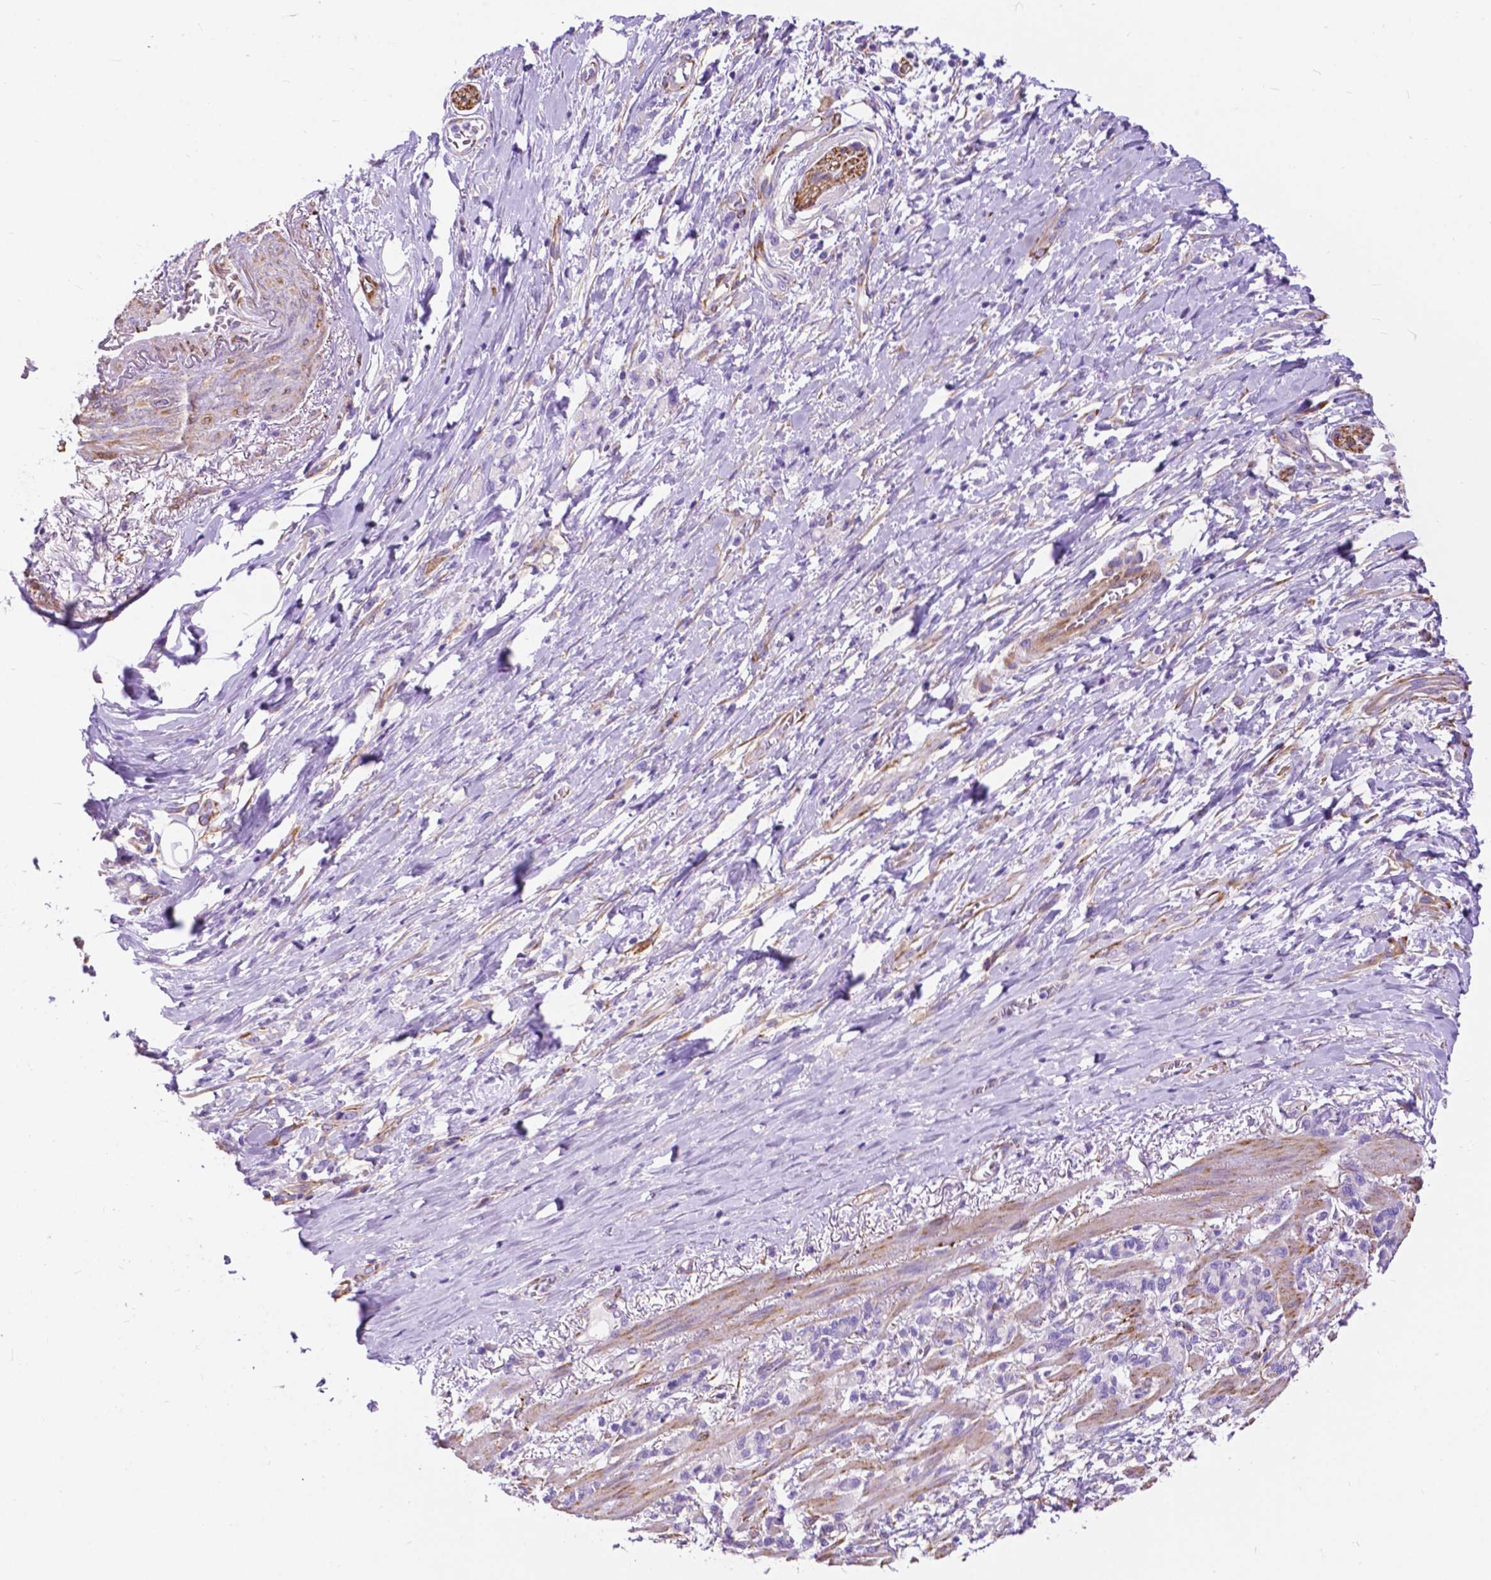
{"staining": {"intensity": "negative", "quantity": "none", "location": "none"}, "tissue": "stomach cancer", "cell_type": "Tumor cells", "image_type": "cancer", "snomed": [{"axis": "morphology", "description": "Adenocarcinoma, NOS"}, {"axis": "topography", "description": "Stomach"}], "caption": "Tumor cells show no significant staining in adenocarcinoma (stomach).", "gene": "PCDHA12", "patient": {"sex": "female", "age": 84}}